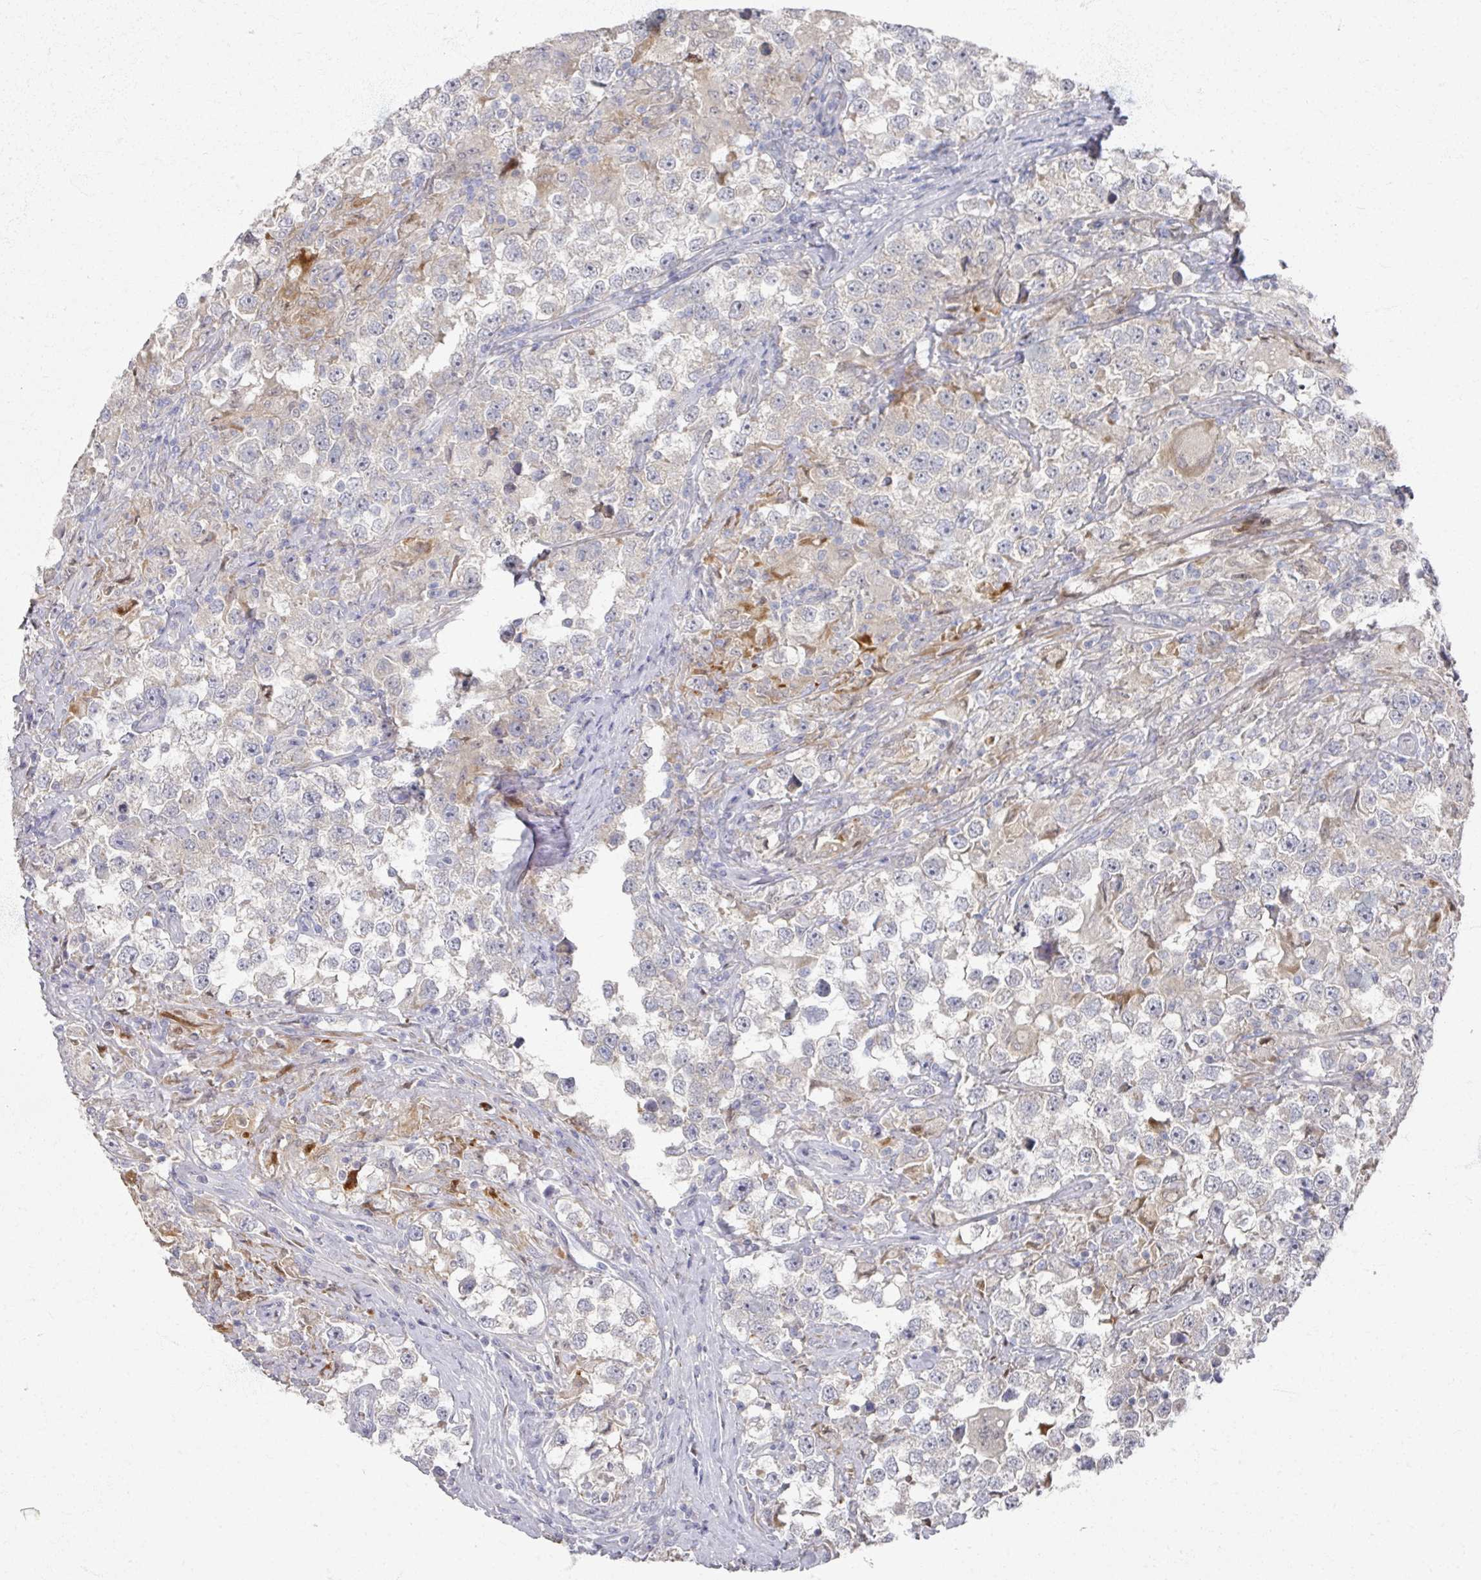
{"staining": {"intensity": "negative", "quantity": "none", "location": "none"}, "tissue": "testis cancer", "cell_type": "Tumor cells", "image_type": "cancer", "snomed": [{"axis": "morphology", "description": "Seminoma, NOS"}, {"axis": "topography", "description": "Testis"}], "caption": "Tumor cells show no significant protein staining in testis cancer (seminoma).", "gene": "TTYH3", "patient": {"sex": "male", "age": 46}}